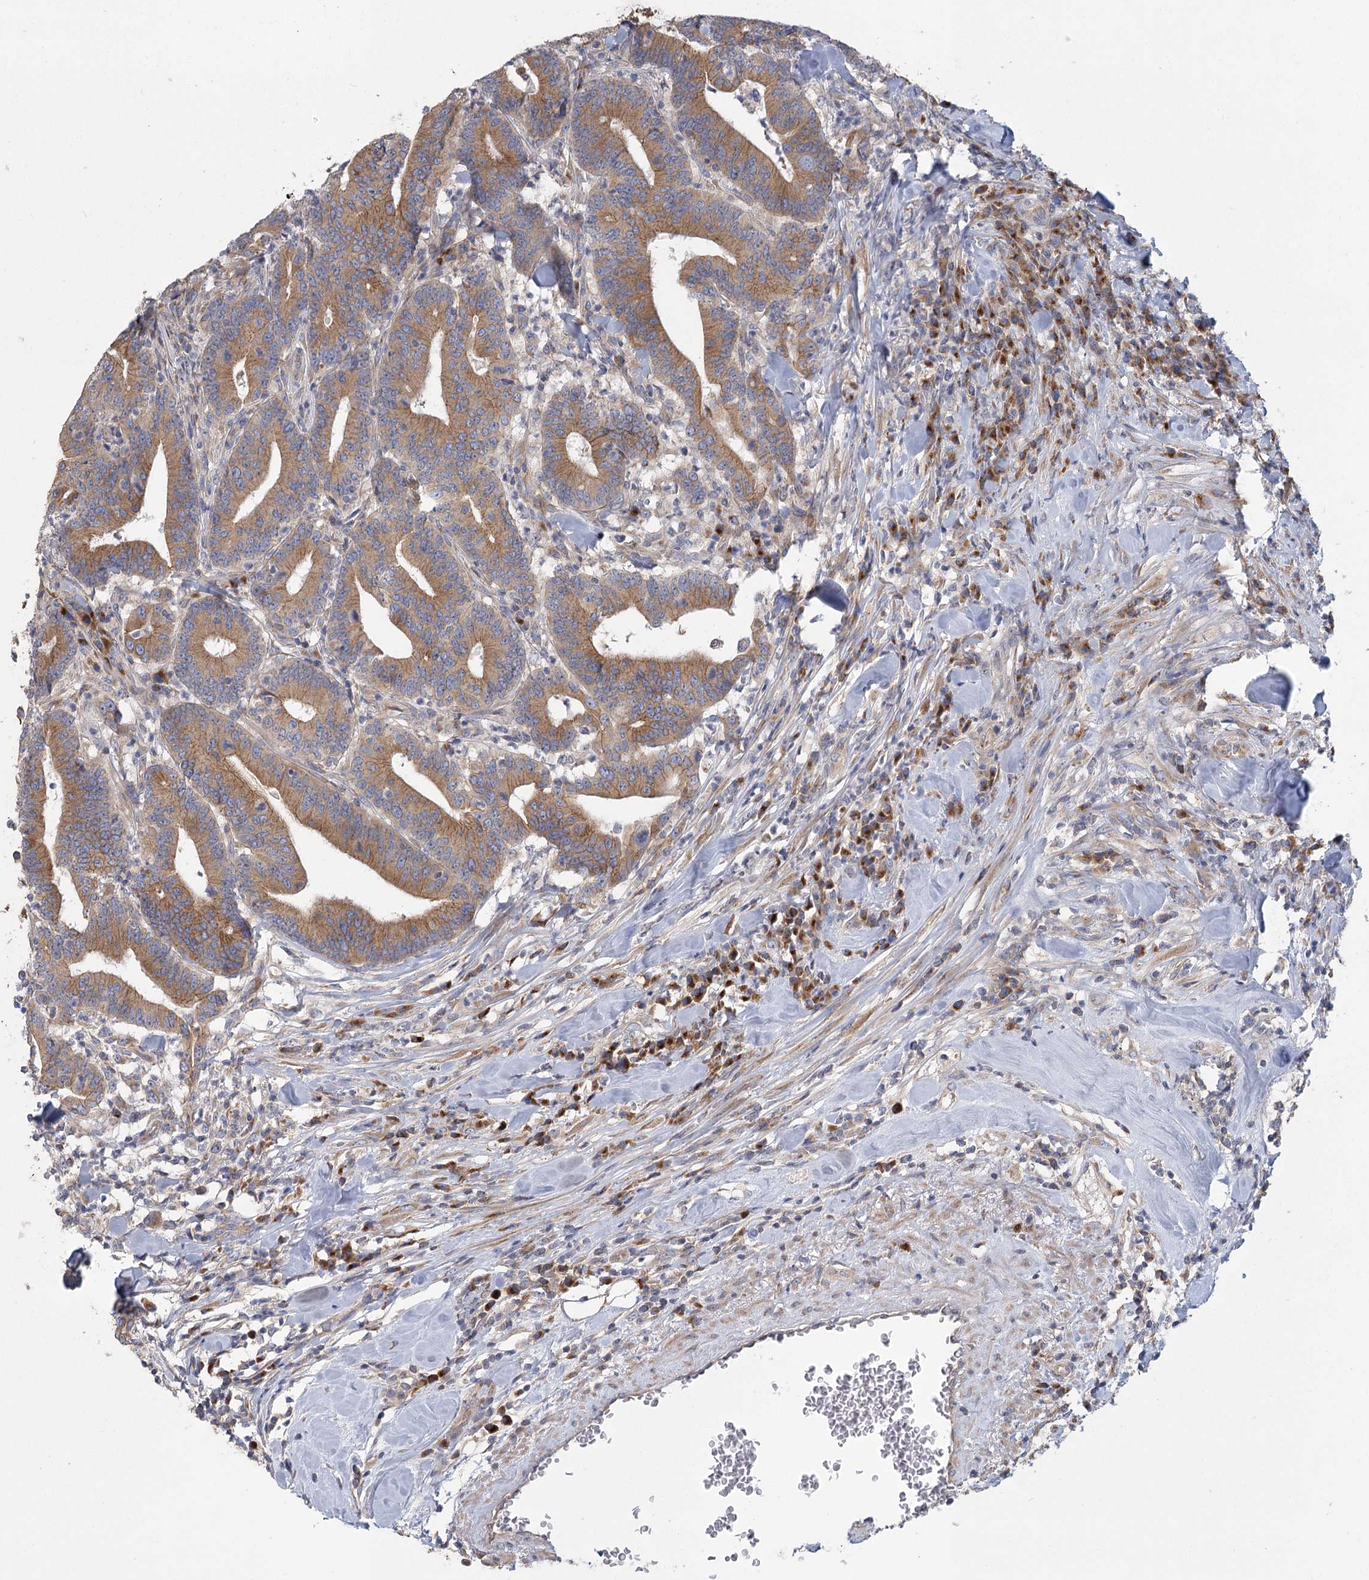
{"staining": {"intensity": "moderate", "quantity": ">75%", "location": "cytoplasmic/membranous"}, "tissue": "colorectal cancer", "cell_type": "Tumor cells", "image_type": "cancer", "snomed": [{"axis": "morphology", "description": "Adenocarcinoma, NOS"}, {"axis": "topography", "description": "Colon"}], "caption": "Adenocarcinoma (colorectal) stained with a protein marker demonstrates moderate staining in tumor cells.", "gene": "CNTLN", "patient": {"sex": "female", "age": 66}}